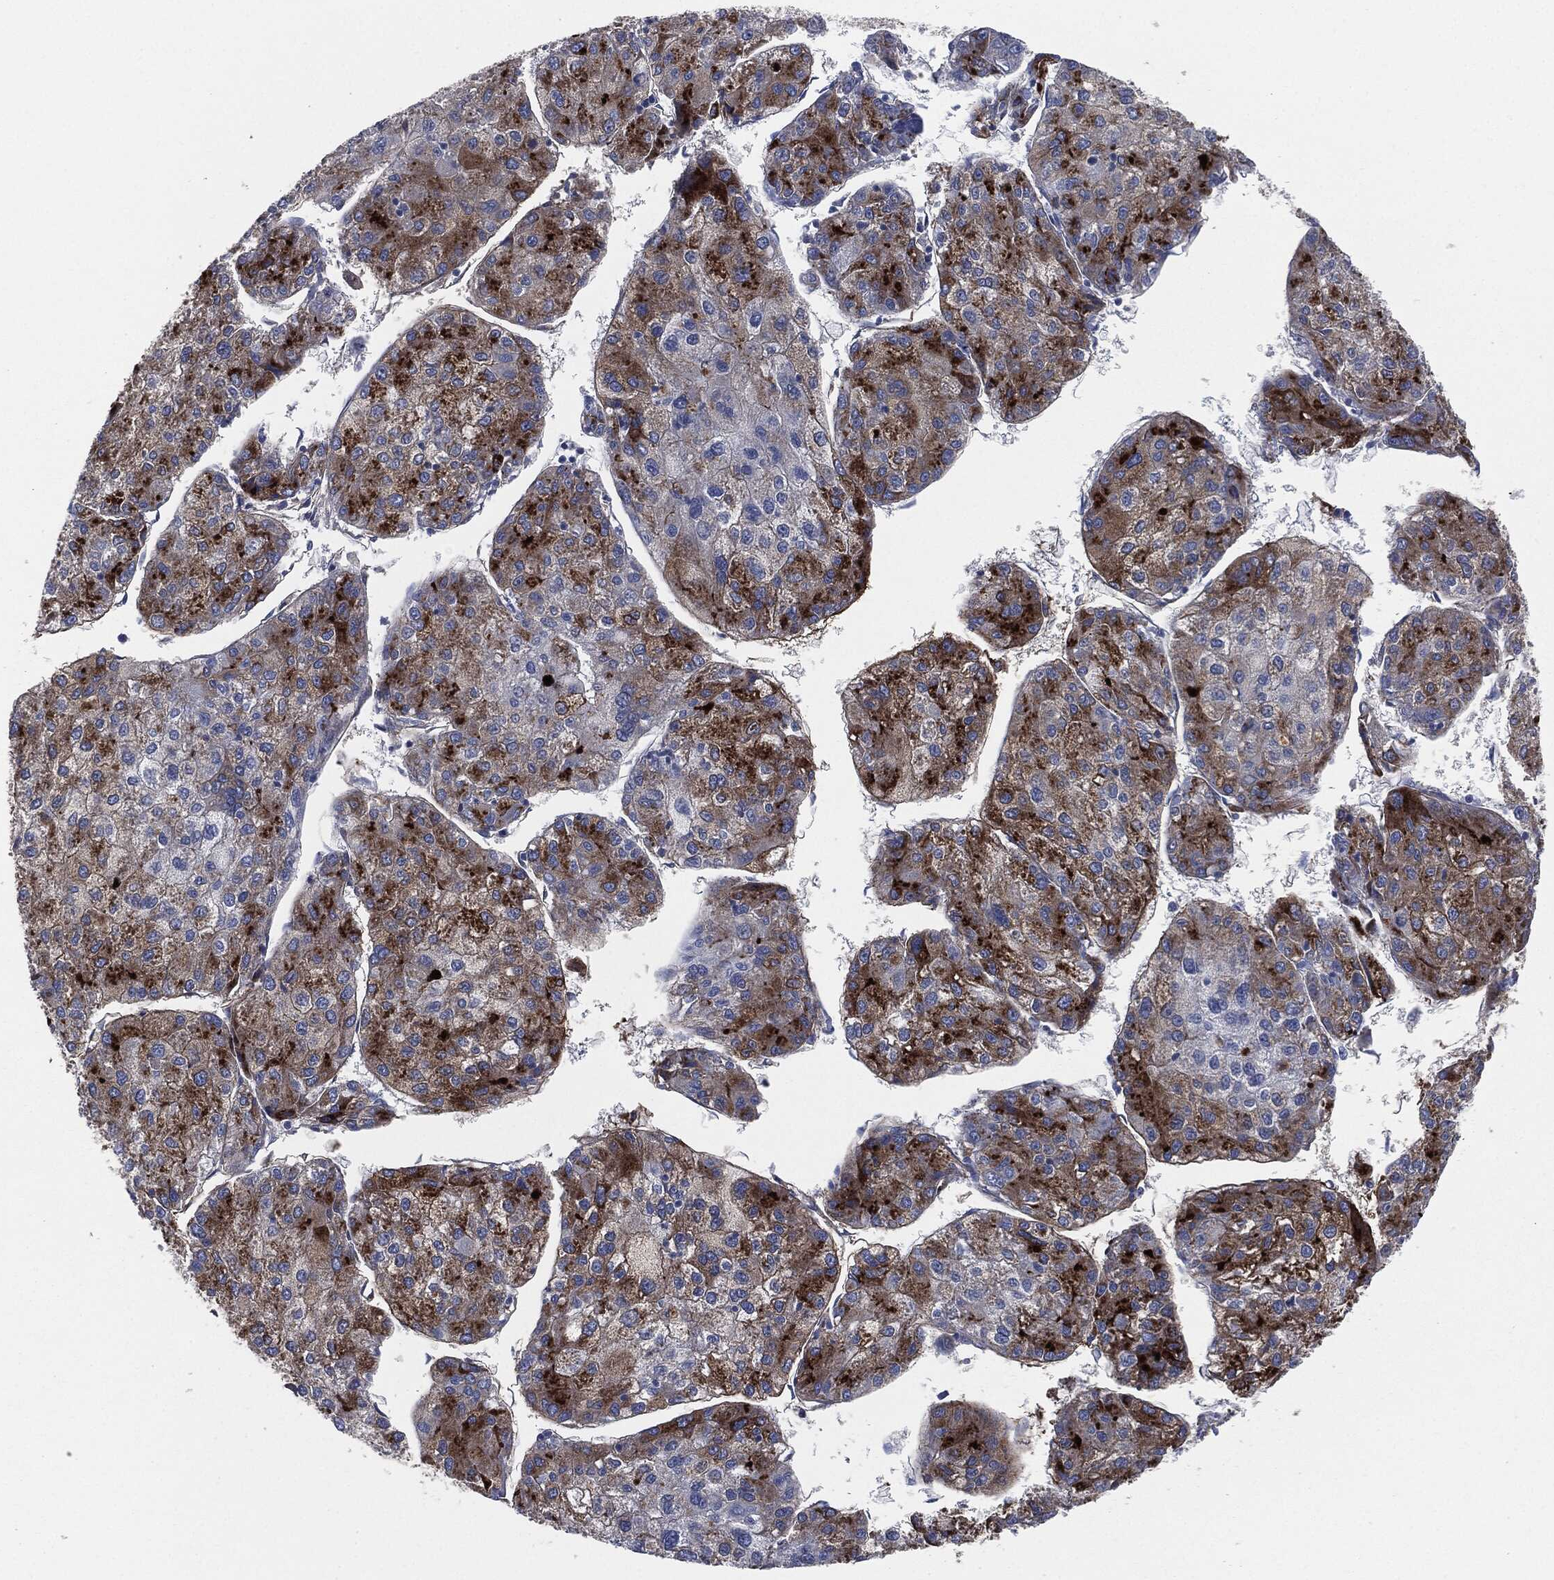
{"staining": {"intensity": "strong", "quantity": "<25%", "location": "cytoplasmic/membranous"}, "tissue": "liver cancer", "cell_type": "Tumor cells", "image_type": "cancer", "snomed": [{"axis": "morphology", "description": "Carcinoma, Hepatocellular, NOS"}, {"axis": "topography", "description": "Liver"}], "caption": "Liver hepatocellular carcinoma stained with DAB (3,3'-diaminobenzidine) IHC reveals medium levels of strong cytoplasmic/membranous expression in approximately <25% of tumor cells. (IHC, brightfield microscopy, high magnification).", "gene": "APOB", "patient": {"sex": "male", "age": 43}}